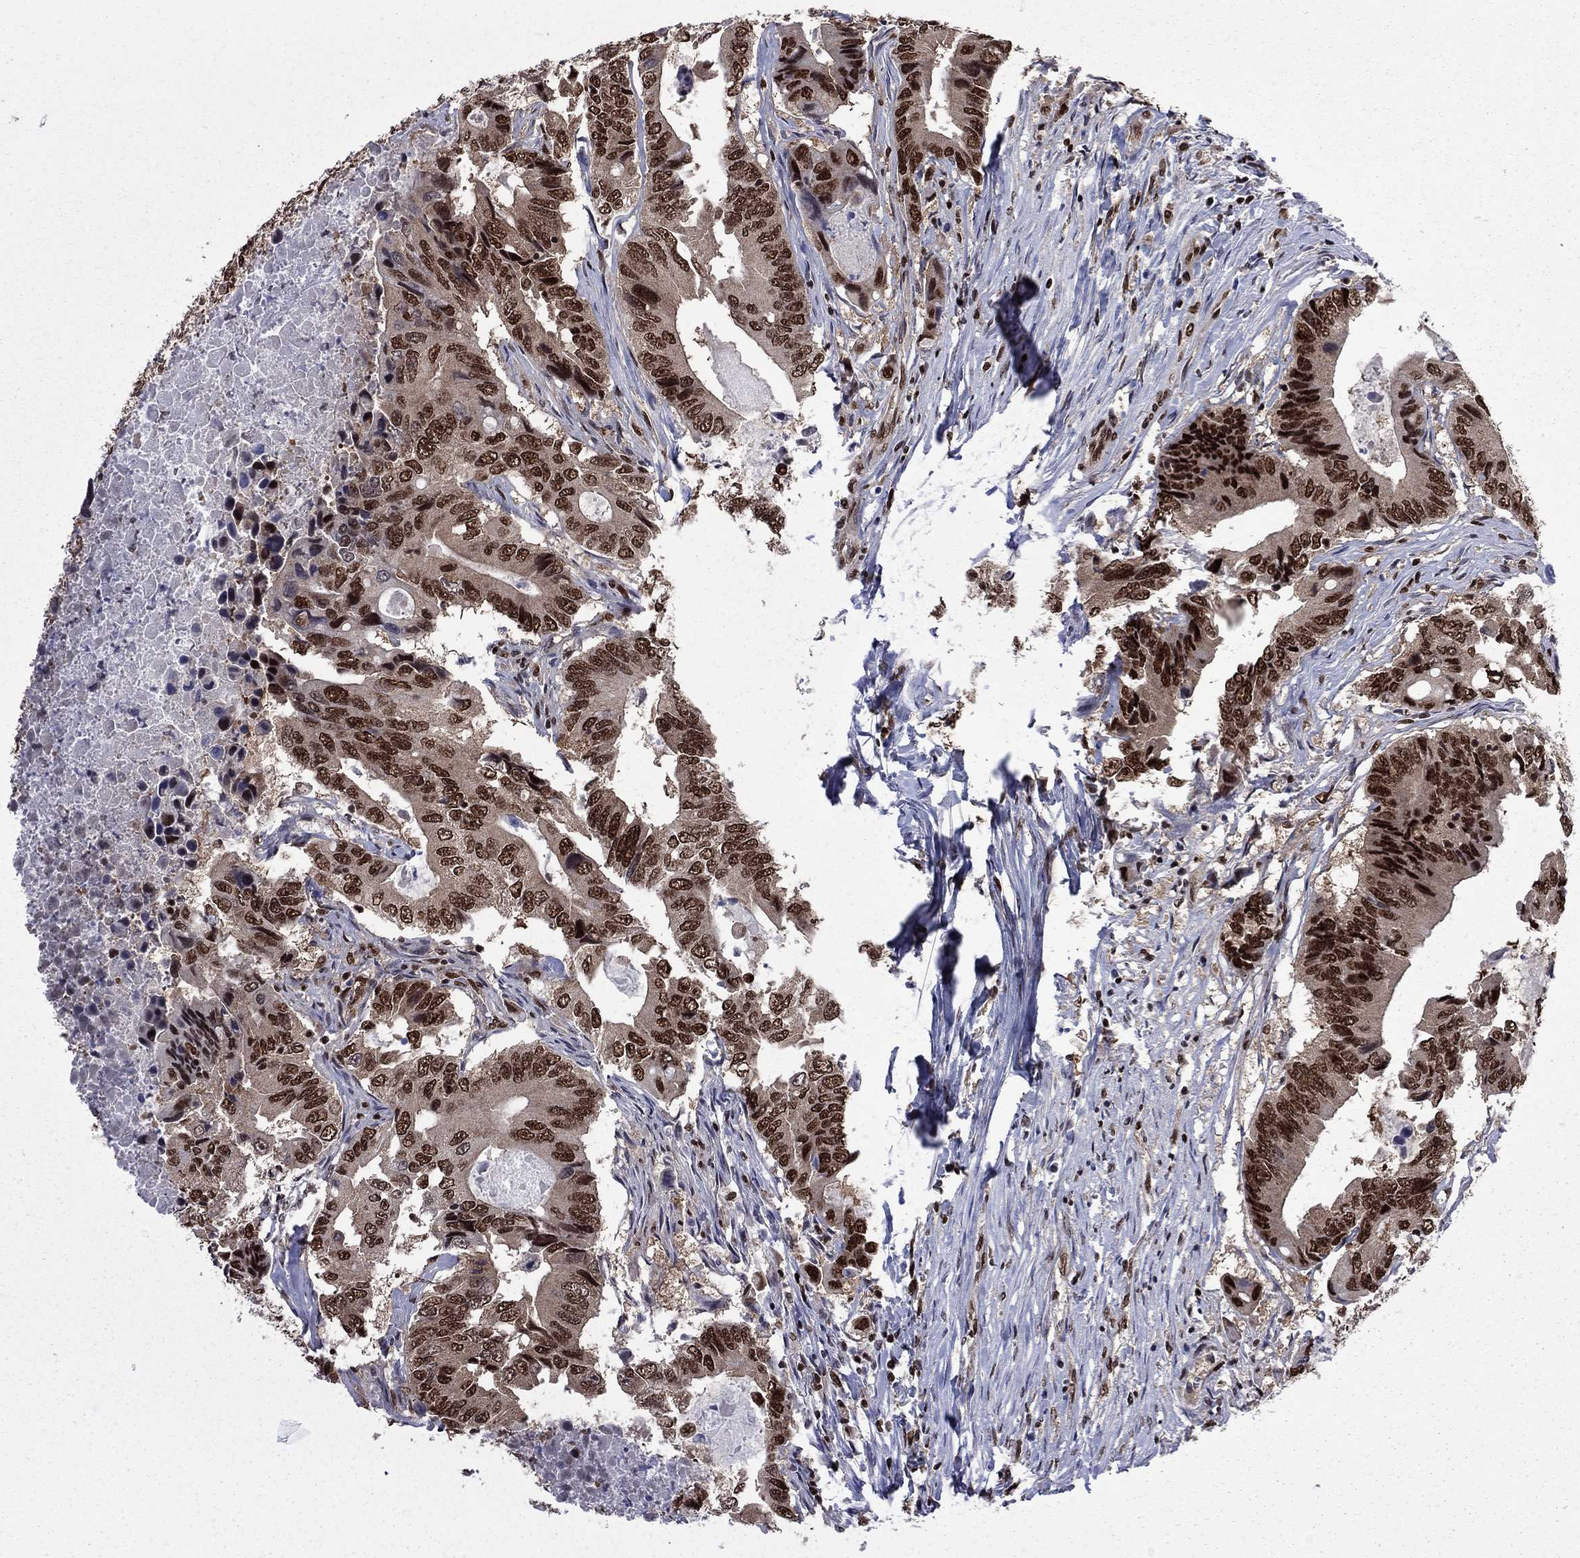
{"staining": {"intensity": "strong", "quantity": ">75%", "location": "nuclear"}, "tissue": "colorectal cancer", "cell_type": "Tumor cells", "image_type": "cancer", "snomed": [{"axis": "morphology", "description": "Adenocarcinoma, NOS"}, {"axis": "topography", "description": "Colon"}], "caption": "This is an image of immunohistochemistry (IHC) staining of colorectal adenocarcinoma, which shows strong expression in the nuclear of tumor cells.", "gene": "MED25", "patient": {"sex": "female", "age": 90}}